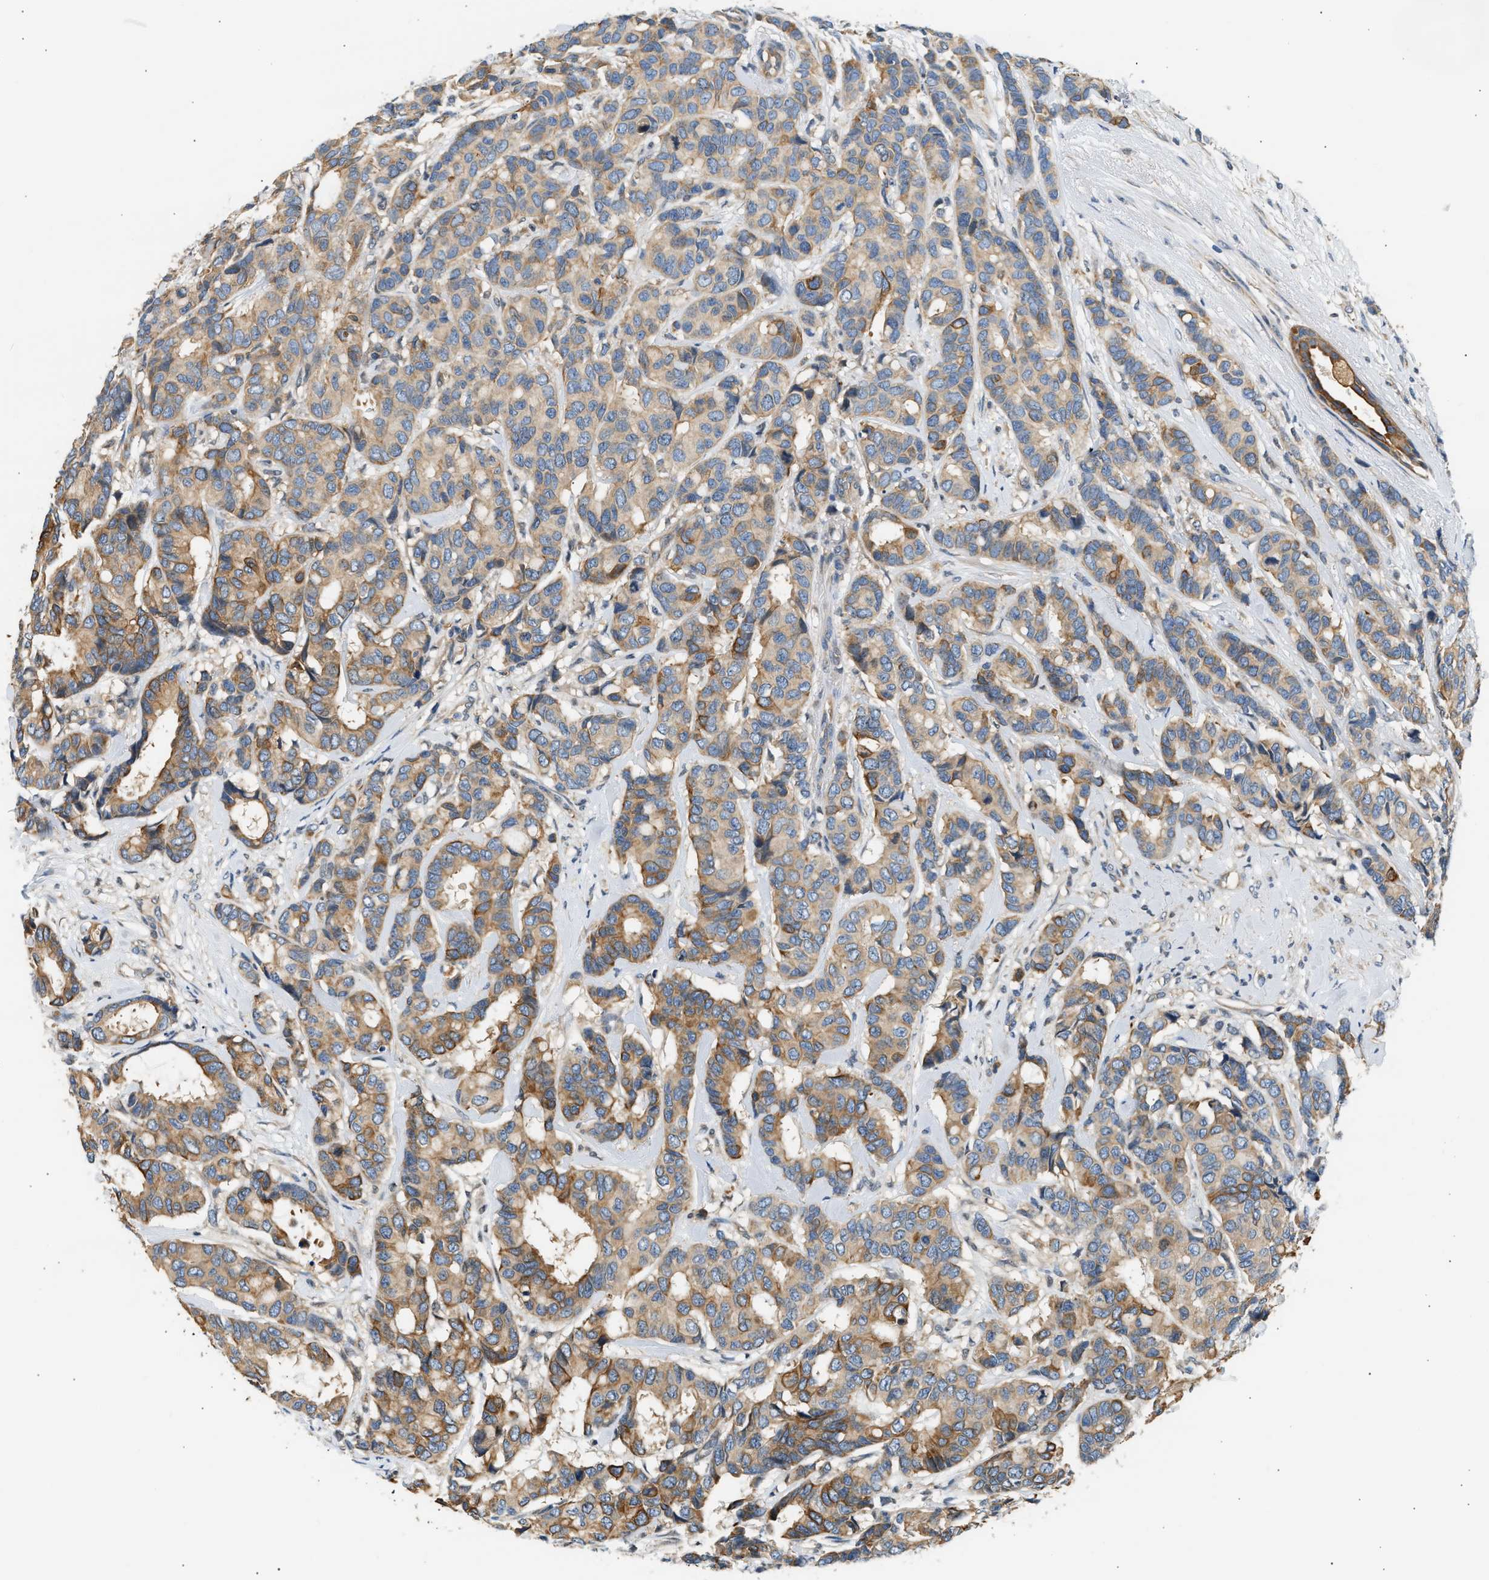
{"staining": {"intensity": "moderate", "quantity": "25%-75%", "location": "cytoplasmic/membranous"}, "tissue": "breast cancer", "cell_type": "Tumor cells", "image_type": "cancer", "snomed": [{"axis": "morphology", "description": "Duct carcinoma"}, {"axis": "topography", "description": "Breast"}], "caption": "A medium amount of moderate cytoplasmic/membranous expression is present in about 25%-75% of tumor cells in breast infiltrating ductal carcinoma tissue.", "gene": "WDR31", "patient": {"sex": "female", "age": 87}}